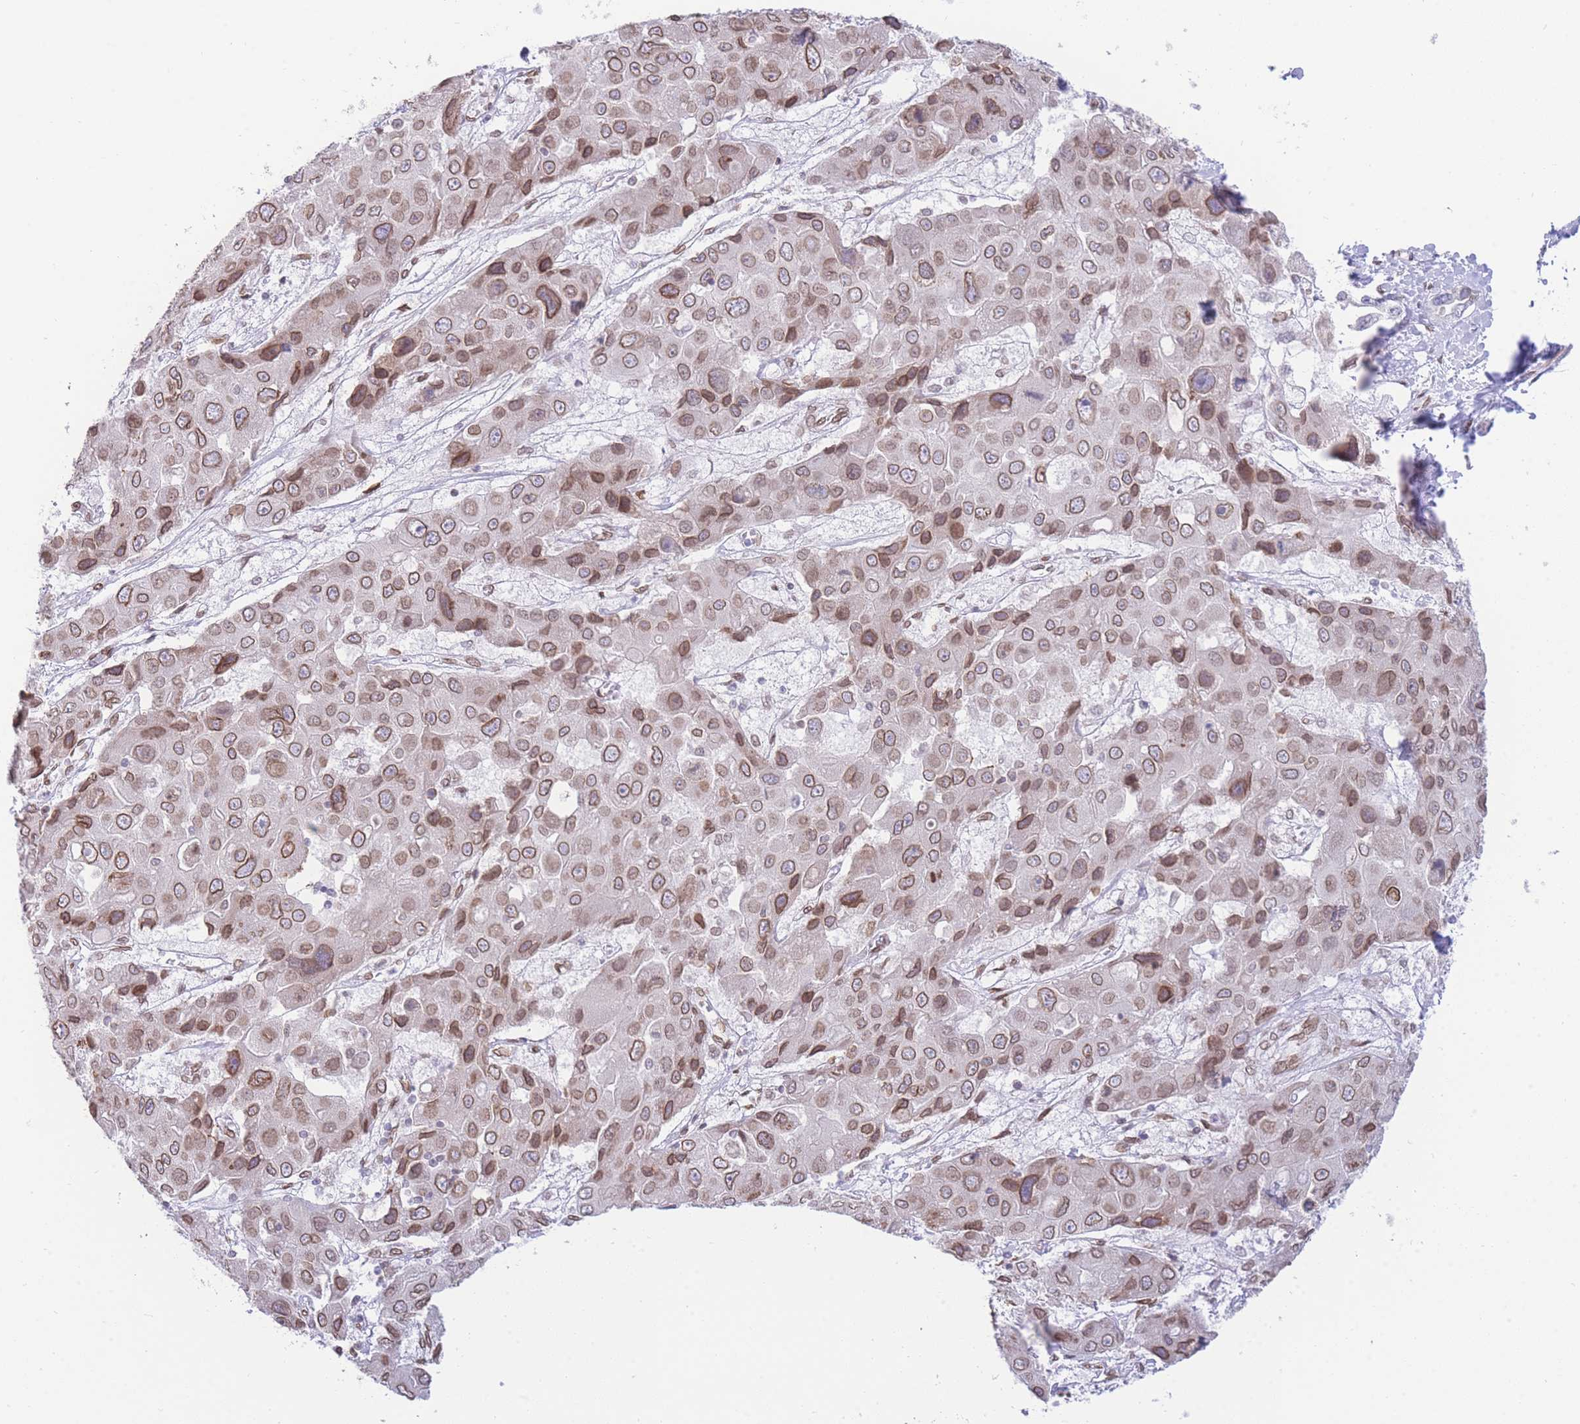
{"staining": {"intensity": "moderate", "quantity": ">75%", "location": "cytoplasmic/membranous,nuclear"}, "tissue": "liver cancer", "cell_type": "Tumor cells", "image_type": "cancer", "snomed": [{"axis": "morphology", "description": "Cholangiocarcinoma"}, {"axis": "topography", "description": "Liver"}], "caption": "Immunohistochemistry (IHC) photomicrograph of neoplastic tissue: human liver cholangiocarcinoma stained using IHC shows medium levels of moderate protein expression localized specifically in the cytoplasmic/membranous and nuclear of tumor cells, appearing as a cytoplasmic/membranous and nuclear brown color.", "gene": "OR10AD1", "patient": {"sex": "male", "age": 67}}